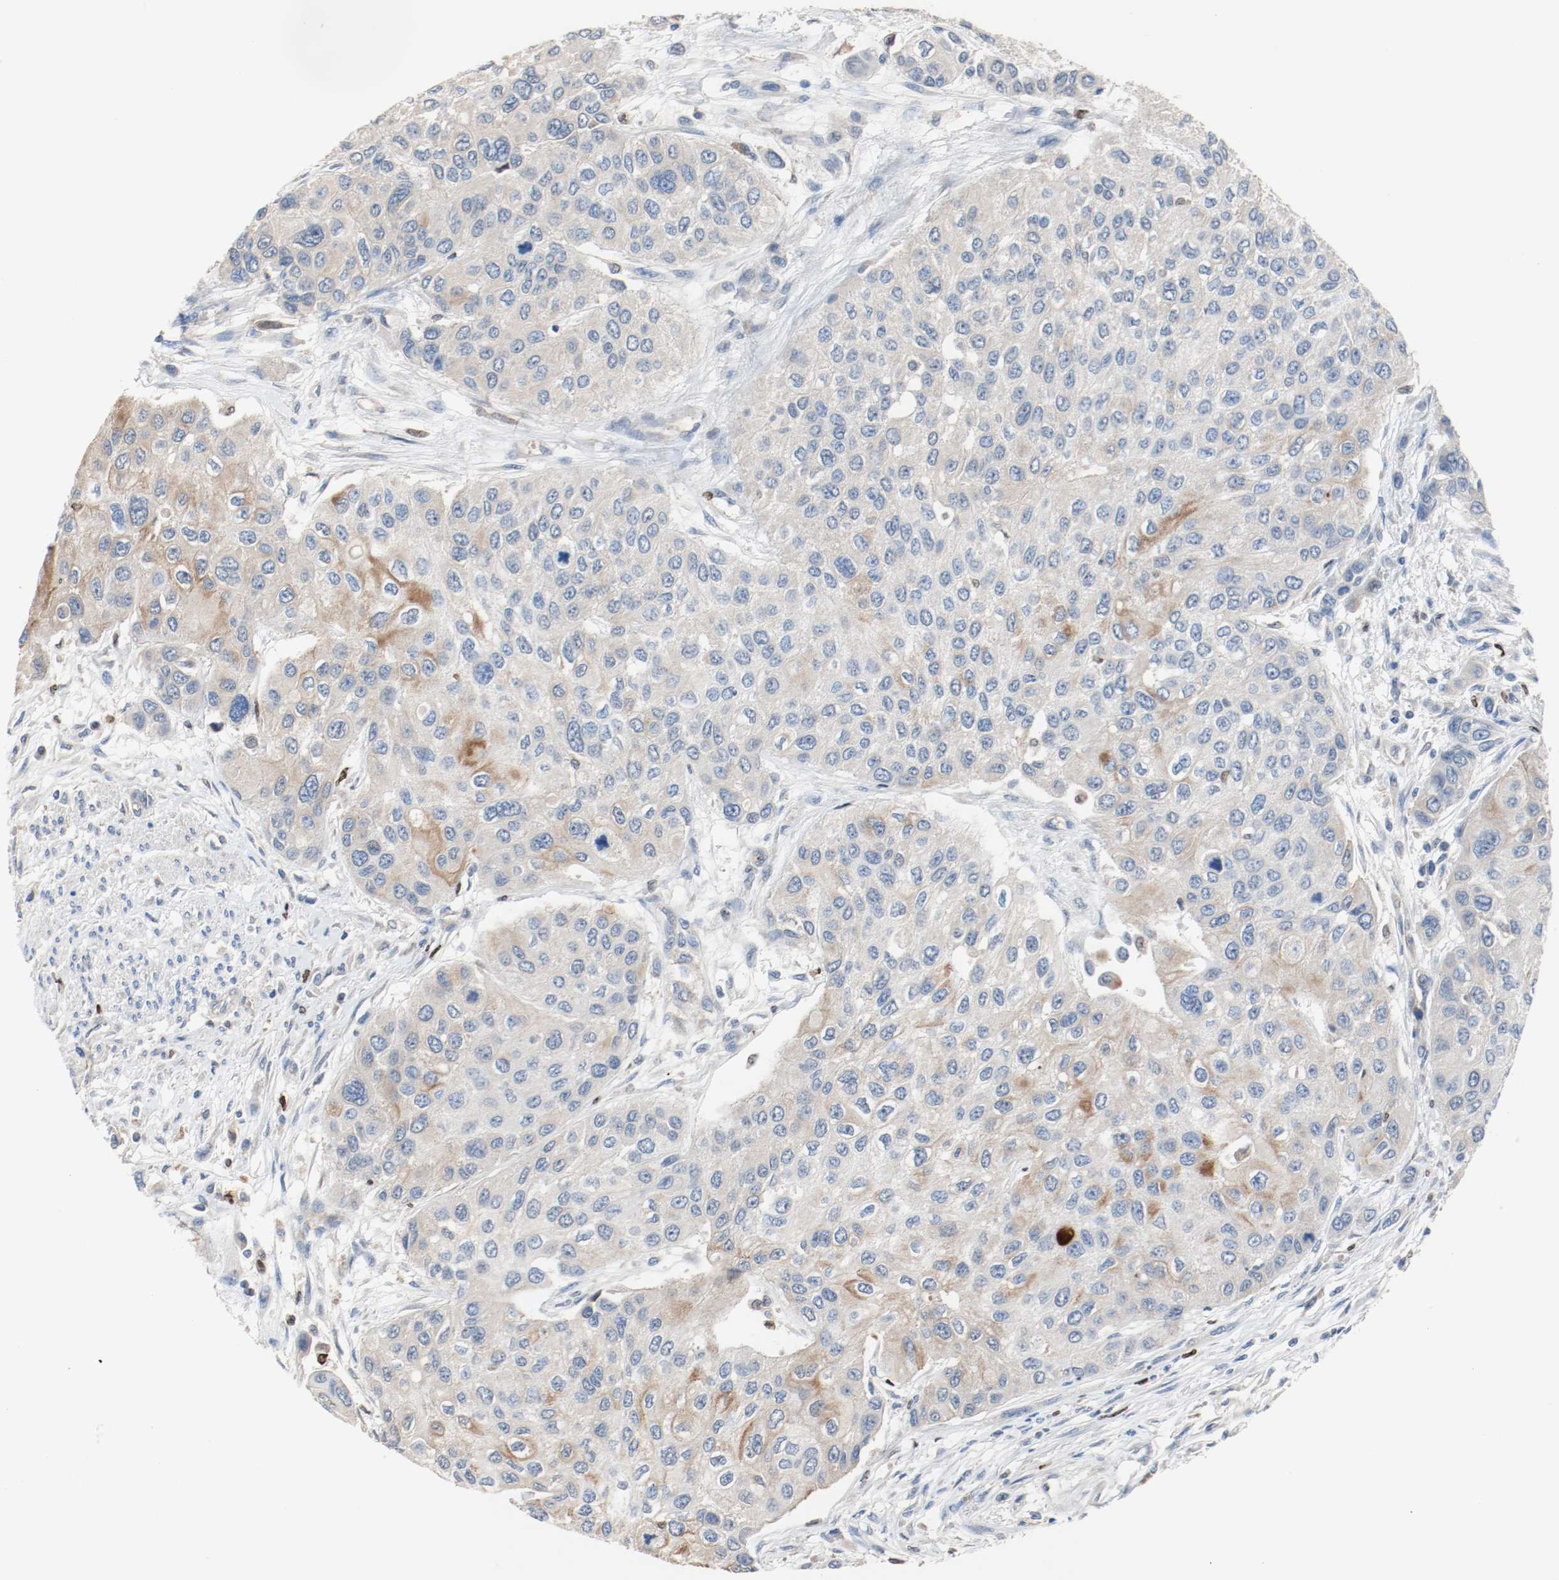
{"staining": {"intensity": "moderate", "quantity": "<25%", "location": "cytoplasmic/membranous"}, "tissue": "urothelial cancer", "cell_type": "Tumor cells", "image_type": "cancer", "snomed": [{"axis": "morphology", "description": "Urothelial carcinoma, High grade"}, {"axis": "topography", "description": "Urinary bladder"}], "caption": "Moderate cytoplasmic/membranous expression for a protein is seen in approximately <25% of tumor cells of urothelial carcinoma (high-grade) using IHC.", "gene": "BLK", "patient": {"sex": "female", "age": 56}}